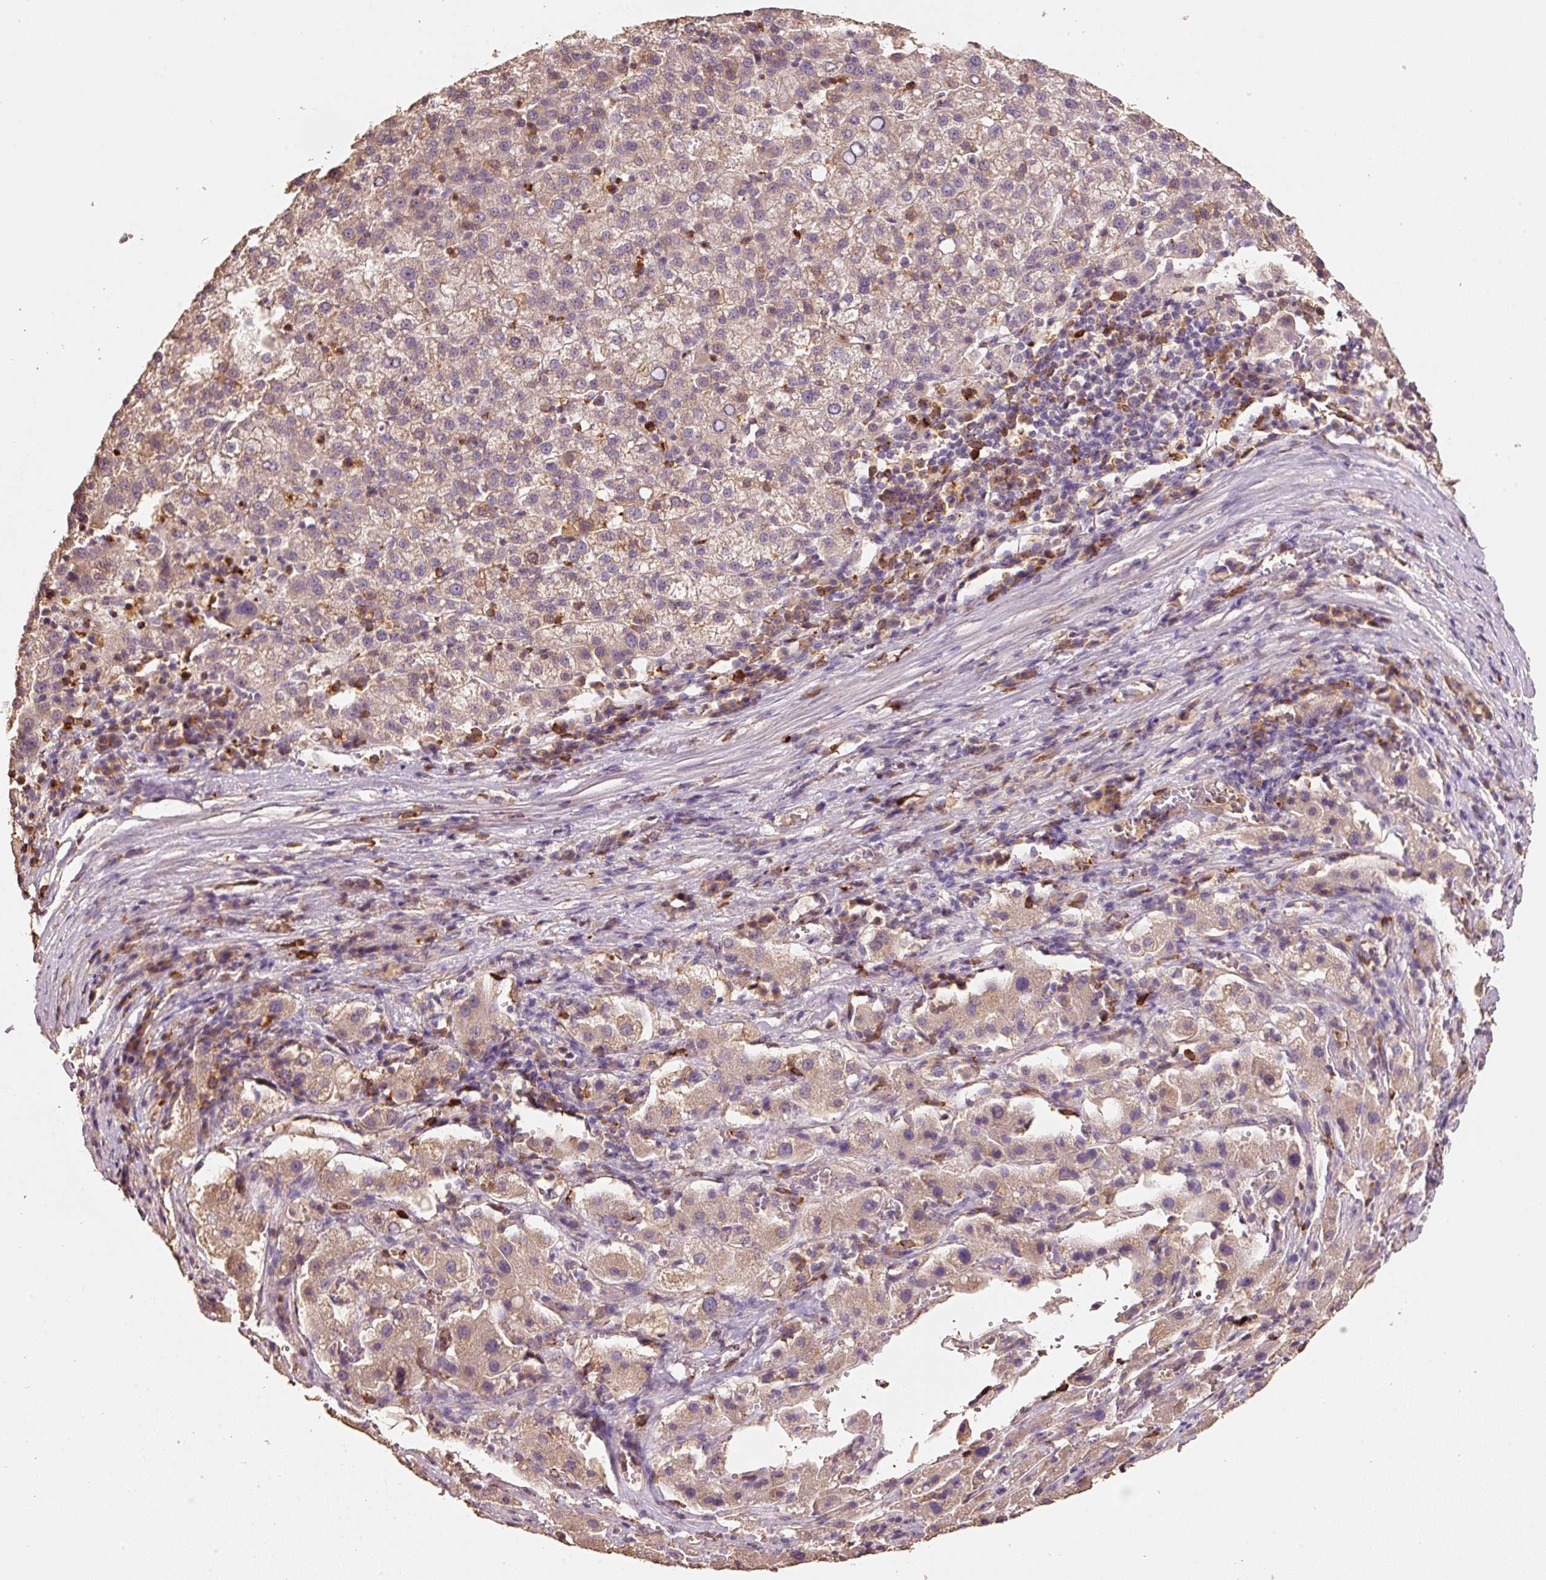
{"staining": {"intensity": "weak", "quantity": ">75%", "location": "cytoplasmic/membranous"}, "tissue": "liver cancer", "cell_type": "Tumor cells", "image_type": "cancer", "snomed": [{"axis": "morphology", "description": "Carcinoma, Hepatocellular, NOS"}, {"axis": "topography", "description": "Liver"}], "caption": "Protein expression analysis of liver hepatocellular carcinoma demonstrates weak cytoplasmic/membranous expression in approximately >75% of tumor cells.", "gene": "HERC2", "patient": {"sex": "female", "age": 58}}